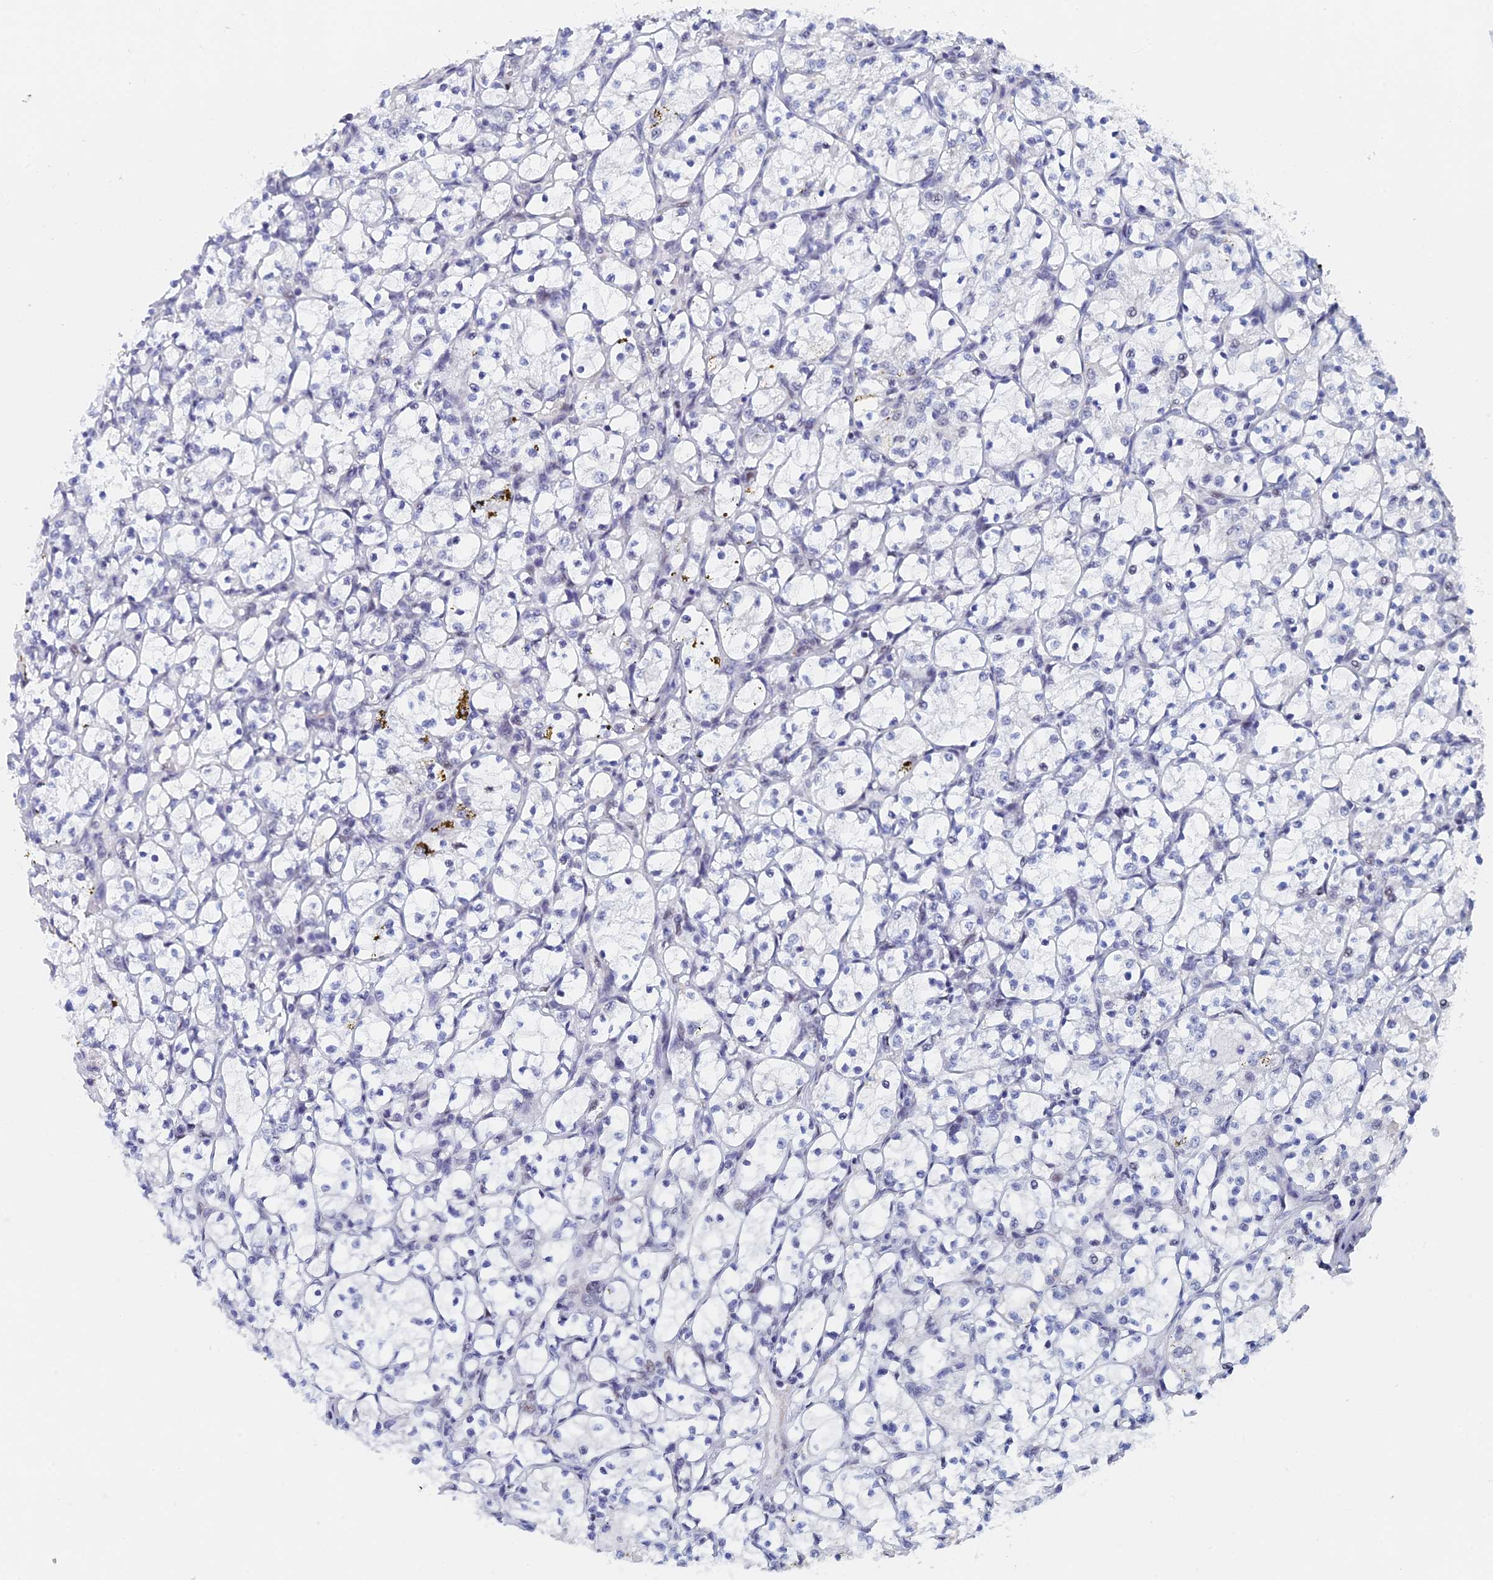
{"staining": {"intensity": "negative", "quantity": "none", "location": "none"}, "tissue": "renal cancer", "cell_type": "Tumor cells", "image_type": "cancer", "snomed": [{"axis": "morphology", "description": "Adenocarcinoma, NOS"}, {"axis": "topography", "description": "Kidney"}], "caption": "This is a micrograph of immunohistochemistry staining of renal cancer, which shows no expression in tumor cells.", "gene": "GMNC", "patient": {"sex": "female", "age": 69}}